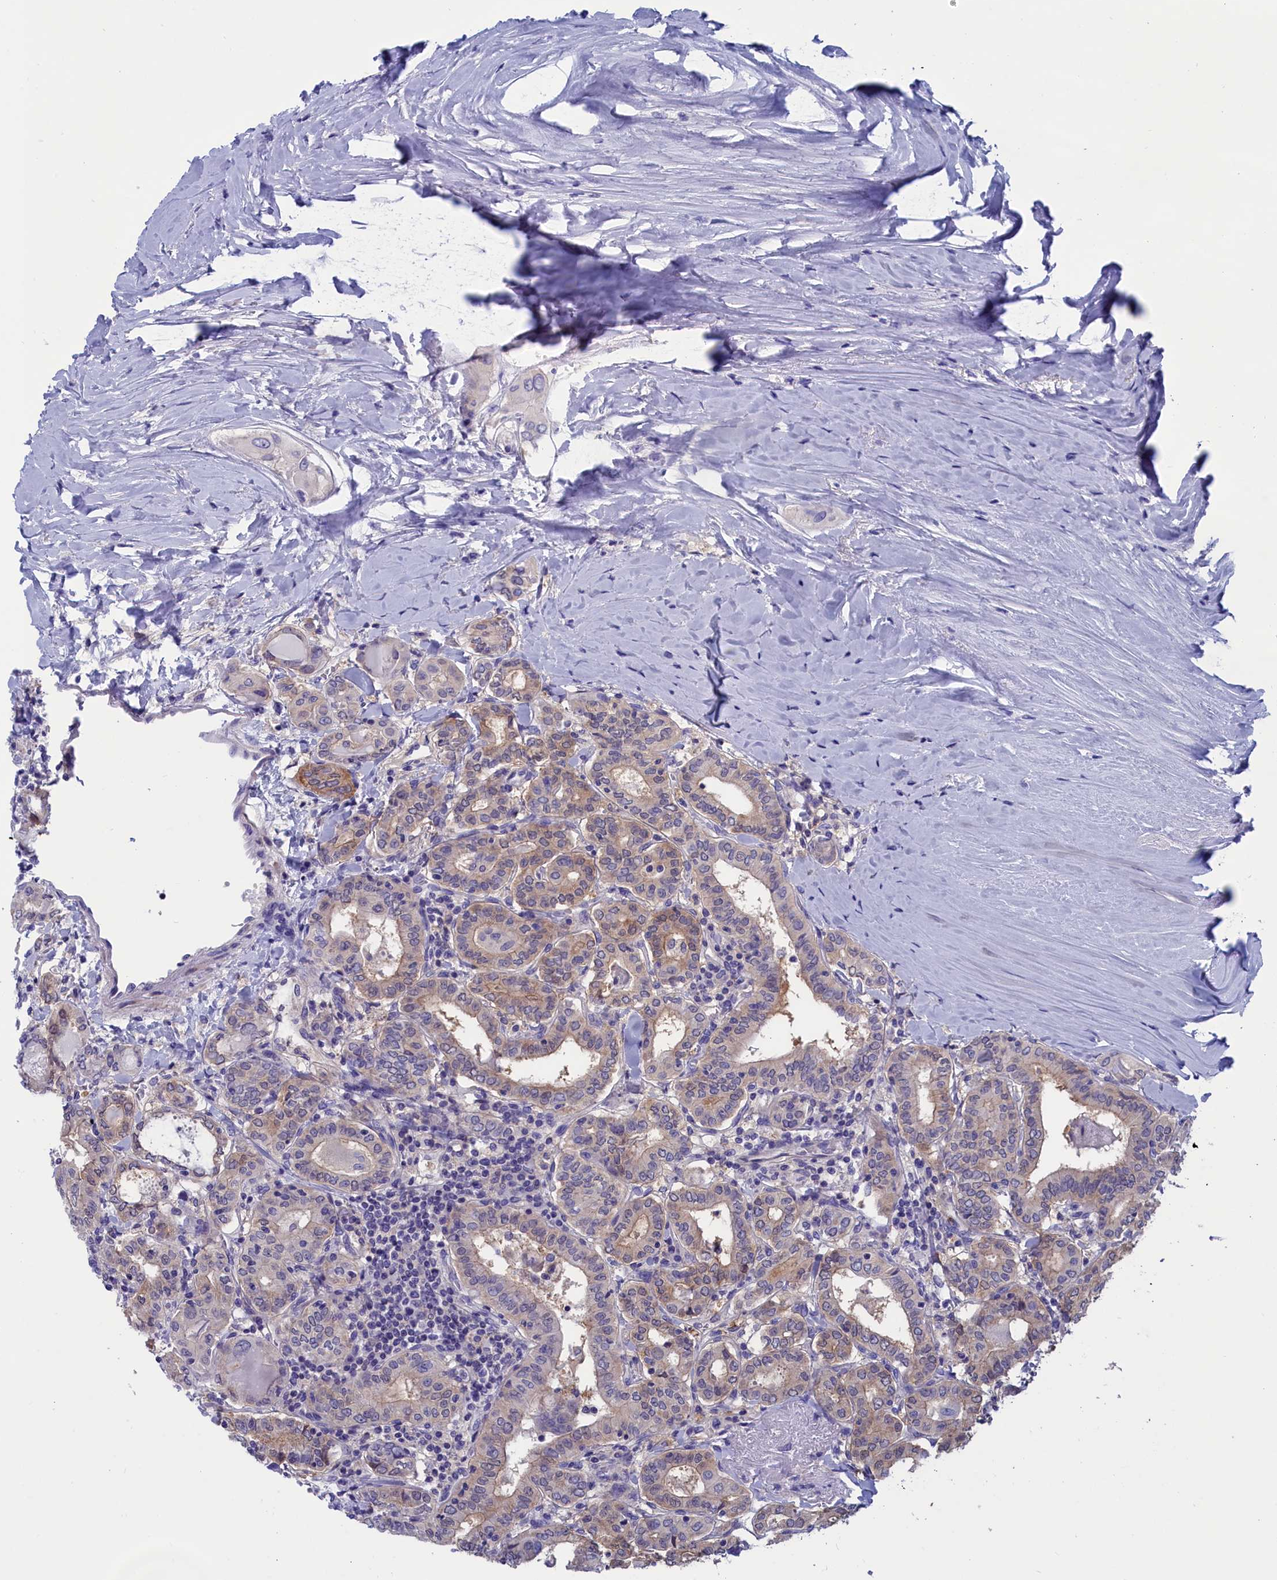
{"staining": {"intensity": "weak", "quantity": "<25%", "location": "cytoplasmic/membranous"}, "tissue": "thyroid cancer", "cell_type": "Tumor cells", "image_type": "cancer", "snomed": [{"axis": "morphology", "description": "Papillary adenocarcinoma, NOS"}, {"axis": "topography", "description": "Thyroid gland"}], "caption": "Protein analysis of papillary adenocarcinoma (thyroid) displays no significant positivity in tumor cells.", "gene": "VPS35L", "patient": {"sex": "female", "age": 72}}